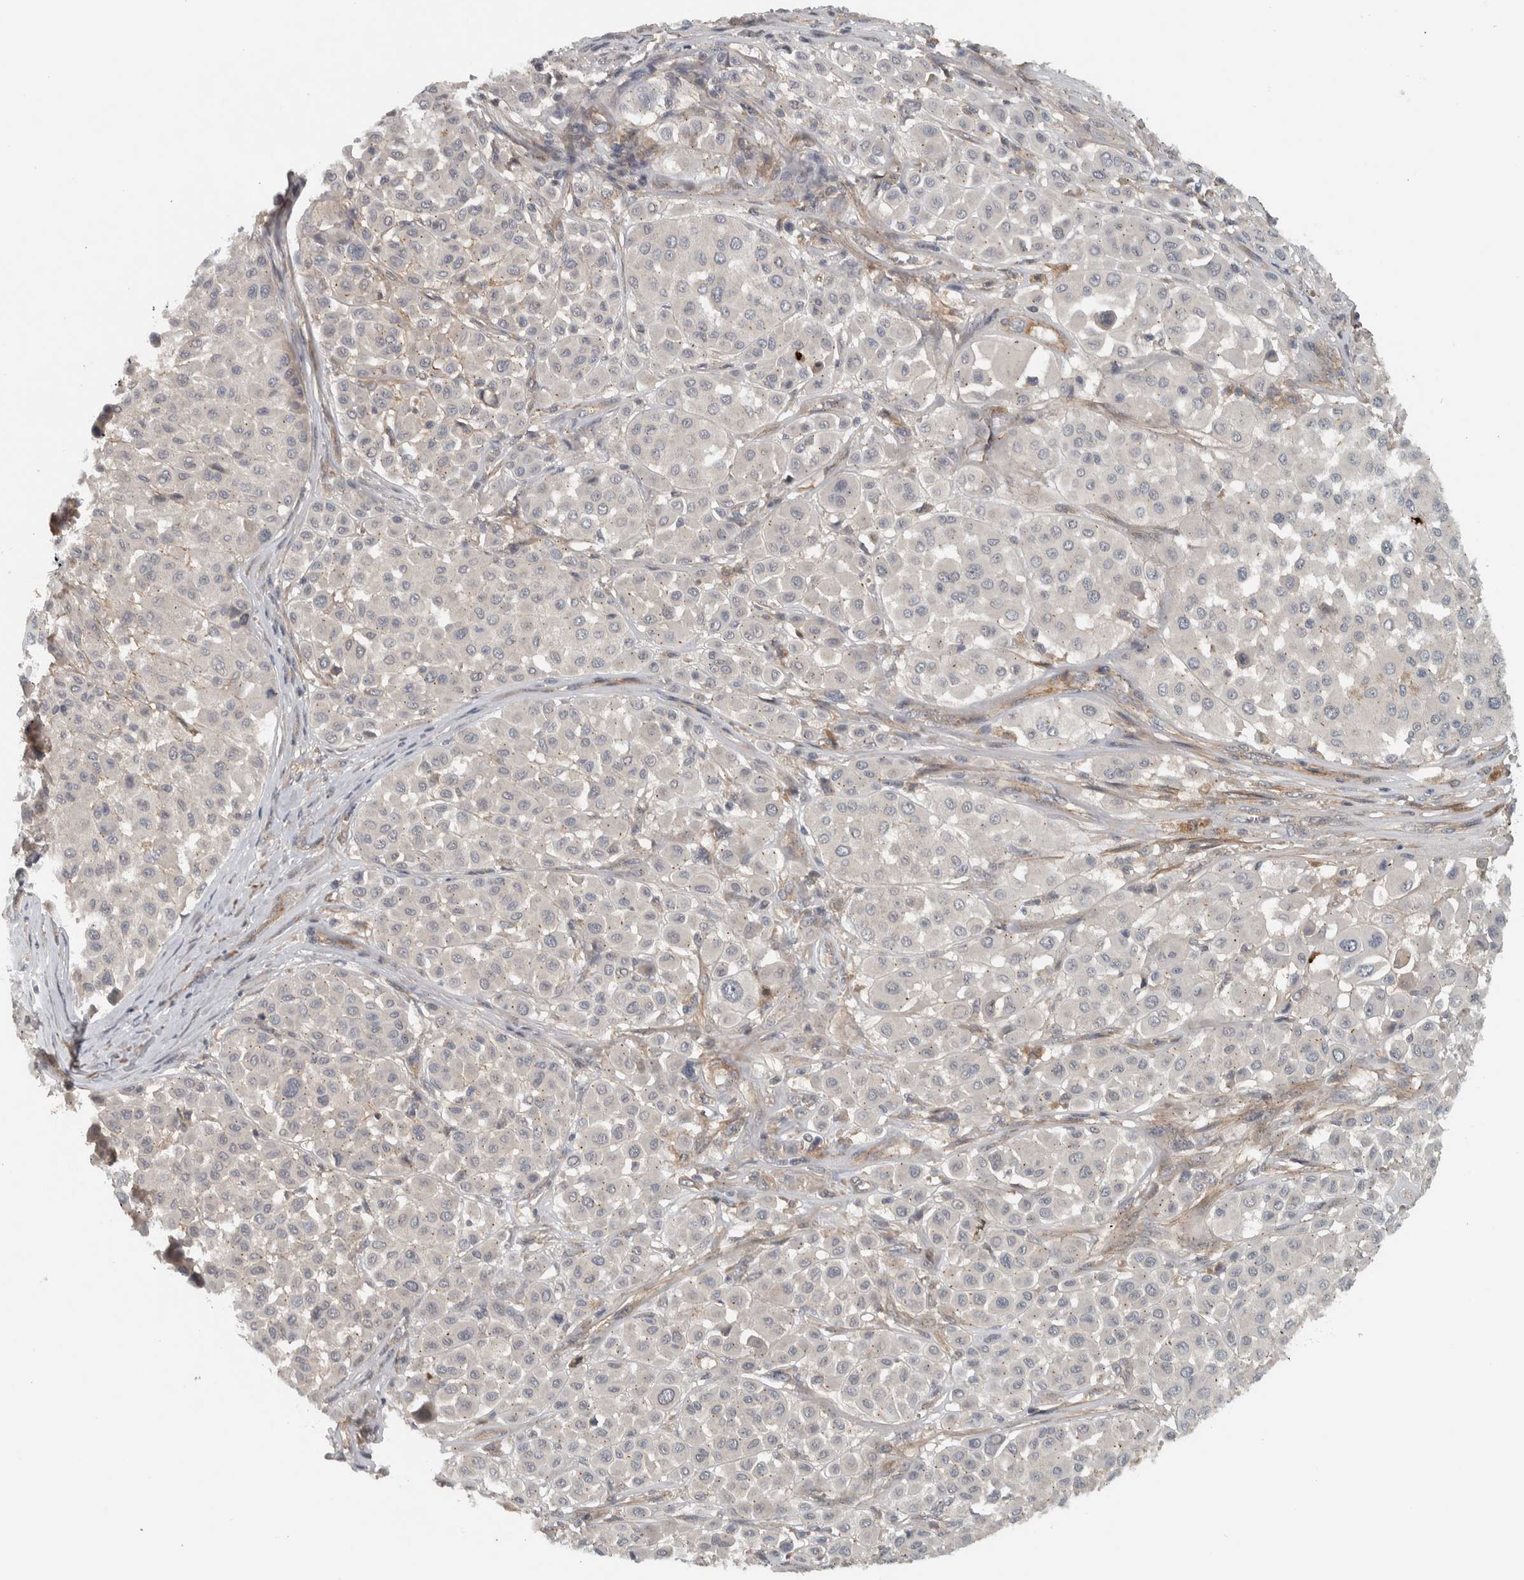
{"staining": {"intensity": "negative", "quantity": "none", "location": "none"}, "tissue": "melanoma", "cell_type": "Tumor cells", "image_type": "cancer", "snomed": [{"axis": "morphology", "description": "Malignant melanoma, Metastatic site"}, {"axis": "topography", "description": "Soft tissue"}], "caption": "DAB (3,3'-diaminobenzidine) immunohistochemical staining of human malignant melanoma (metastatic site) reveals no significant positivity in tumor cells.", "gene": "LBHD1", "patient": {"sex": "male", "age": 41}}